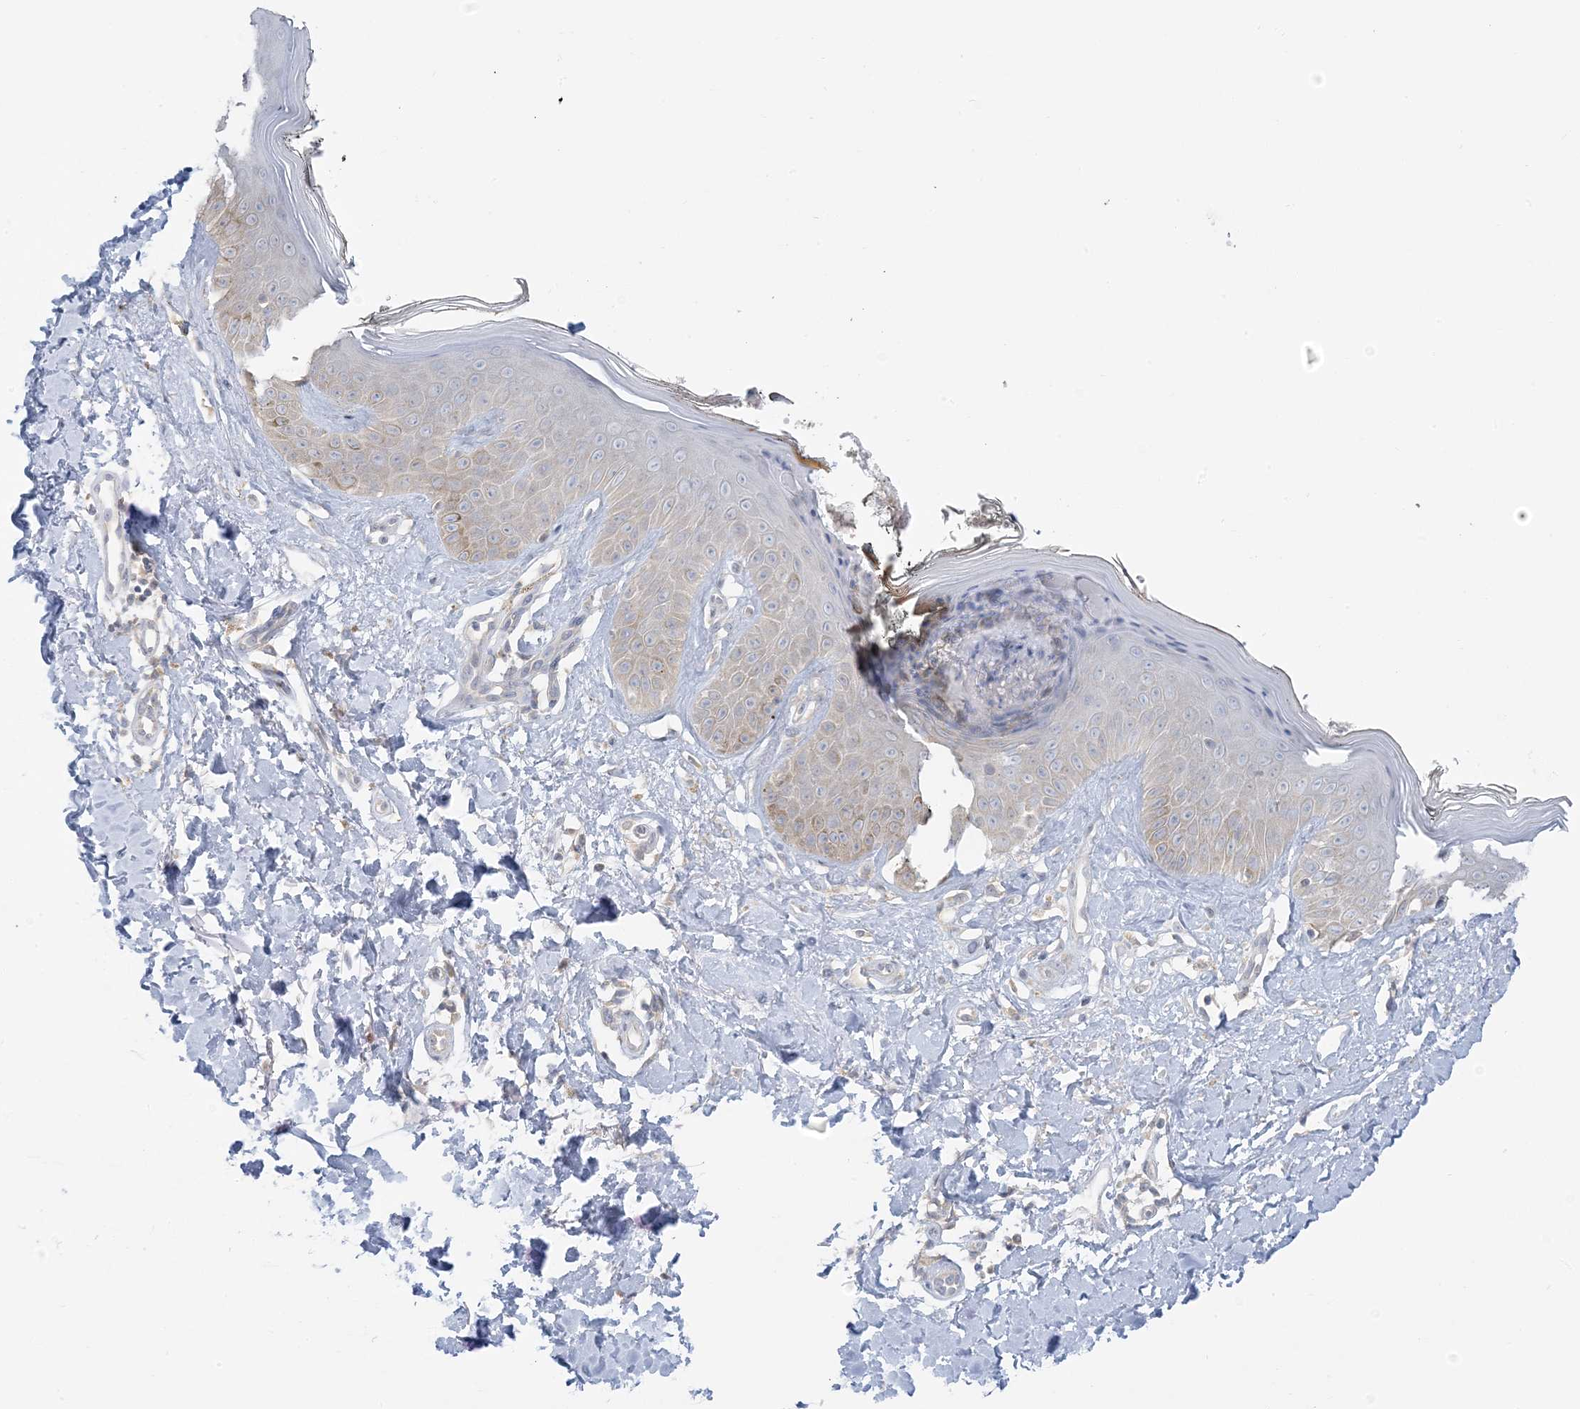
{"staining": {"intensity": "negative", "quantity": "none", "location": "none"}, "tissue": "skin", "cell_type": "Fibroblasts", "image_type": "normal", "snomed": [{"axis": "morphology", "description": "Normal tissue, NOS"}, {"axis": "topography", "description": "Skin"}], "caption": "This is an immunohistochemistry micrograph of benign human skin. There is no positivity in fibroblasts.", "gene": "EEFSEC", "patient": {"sex": "female", "age": 64}}